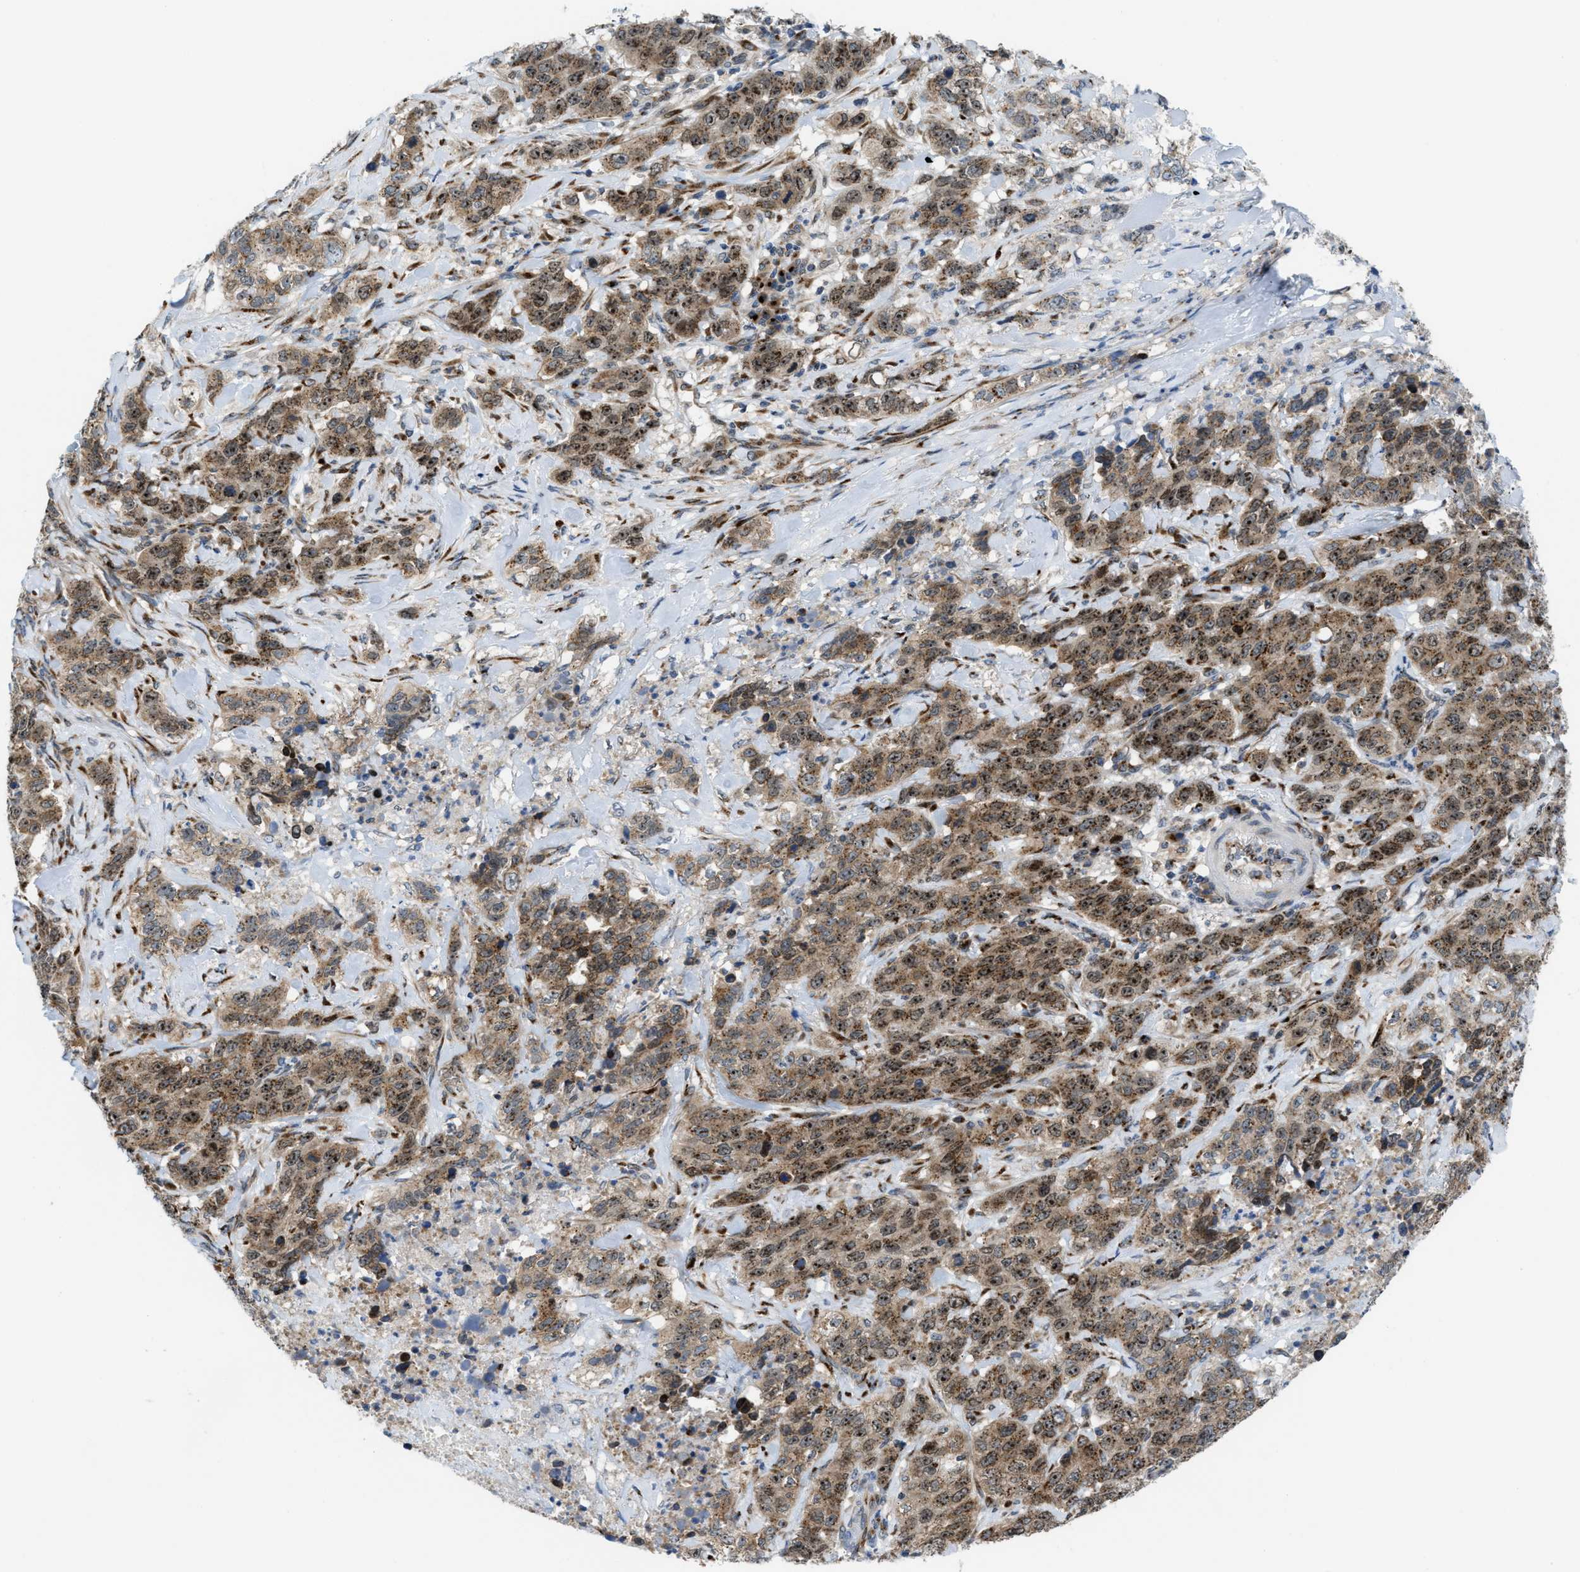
{"staining": {"intensity": "moderate", "quantity": ">75%", "location": "cytoplasmic/membranous"}, "tissue": "stomach cancer", "cell_type": "Tumor cells", "image_type": "cancer", "snomed": [{"axis": "morphology", "description": "Adenocarcinoma, NOS"}, {"axis": "topography", "description": "Stomach"}], "caption": "Immunohistochemical staining of stomach cancer shows medium levels of moderate cytoplasmic/membranous staining in about >75% of tumor cells.", "gene": "SLC38A10", "patient": {"sex": "male", "age": 48}}